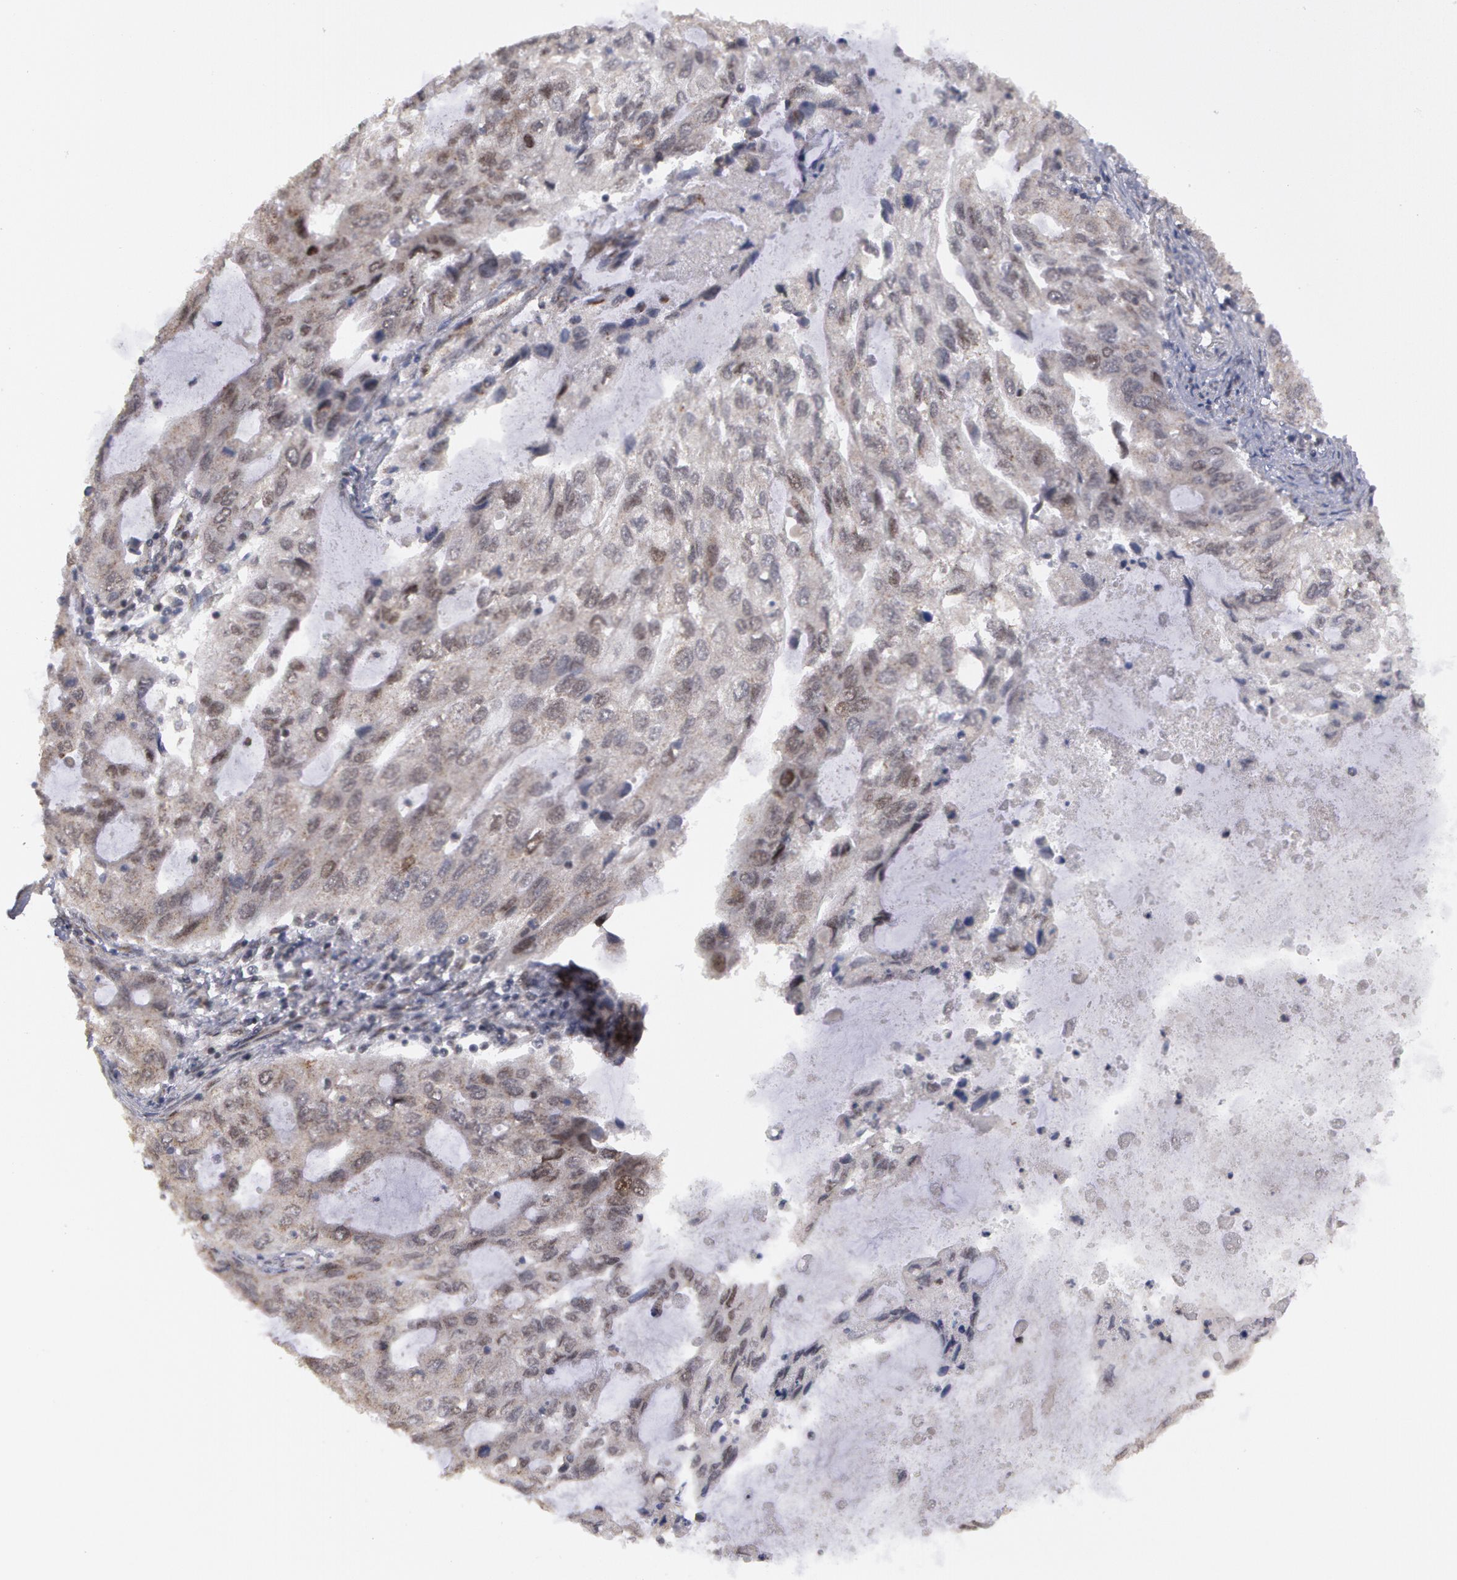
{"staining": {"intensity": "negative", "quantity": "none", "location": "none"}, "tissue": "stomach cancer", "cell_type": "Tumor cells", "image_type": "cancer", "snomed": [{"axis": "morphology", "description": "Adenocarcinoma, NOS"}, {"axis": "topography", "description": "Stomach, upper"}], "caption": "Tumor cells show no significant protein positivity in adenocarcinoma (stomach).", "gene": "STX5", "patient": {"sex": "female", "age": 52}}